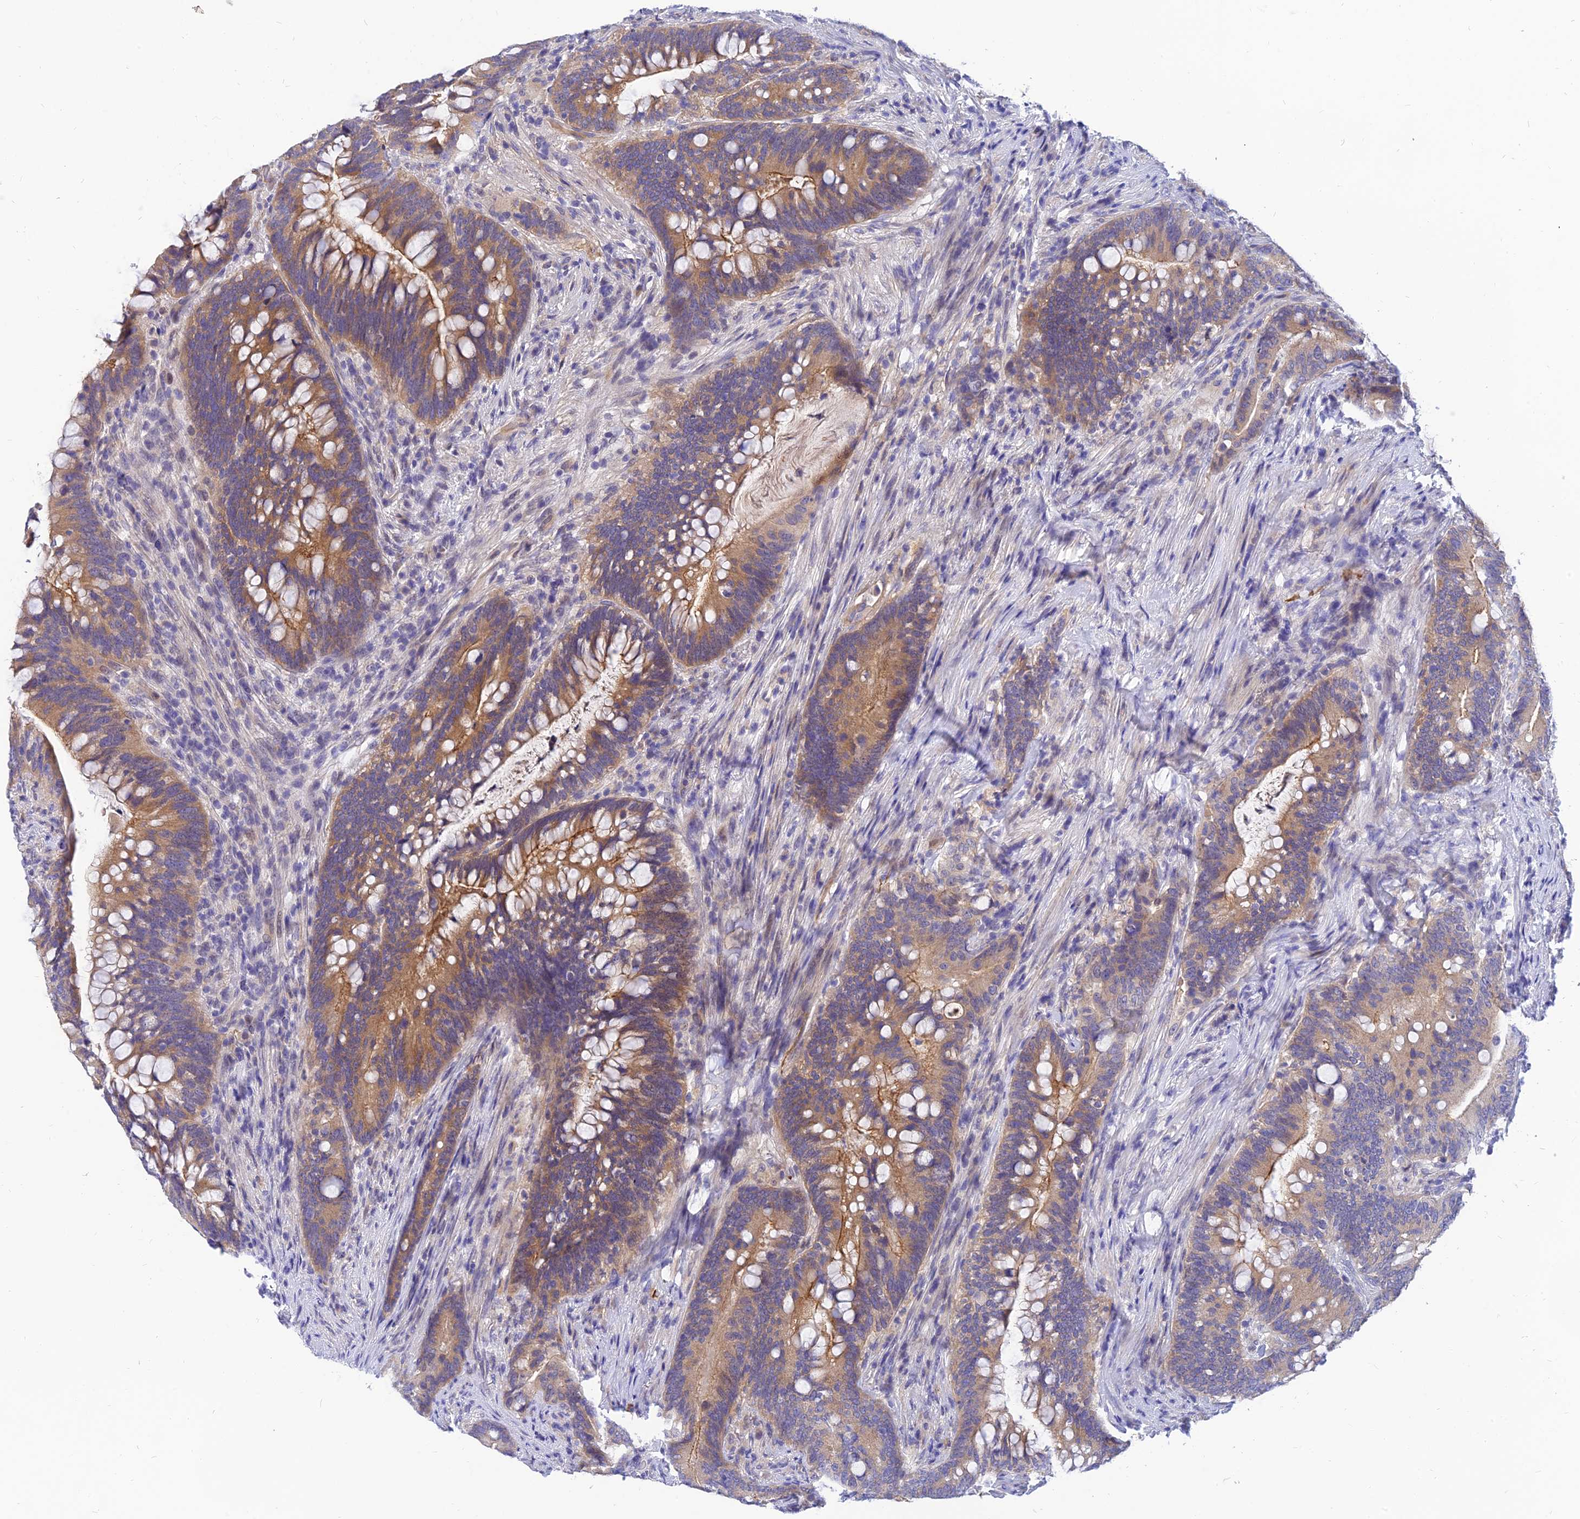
{"staining": {"intensity": "moderate", "quantity": ">75%", "location": "cytoplasmic/membranous"}, "tissue": "colorectal cancer", "cell_type": "Tumor cells", "image_type": "cancer", "snomed": [{"axis": "morphology", "description": "Adenocarcinoma, NOS"}, {"axis": "topography", "description": "Colon"}], "caption": "Colorectal cancer stained for a protein displays moderate cytoplasmic/membranous positivity in tumor cells.", "gene": "ANKS4B", "patient": {"sex": "female", "age": 66}}